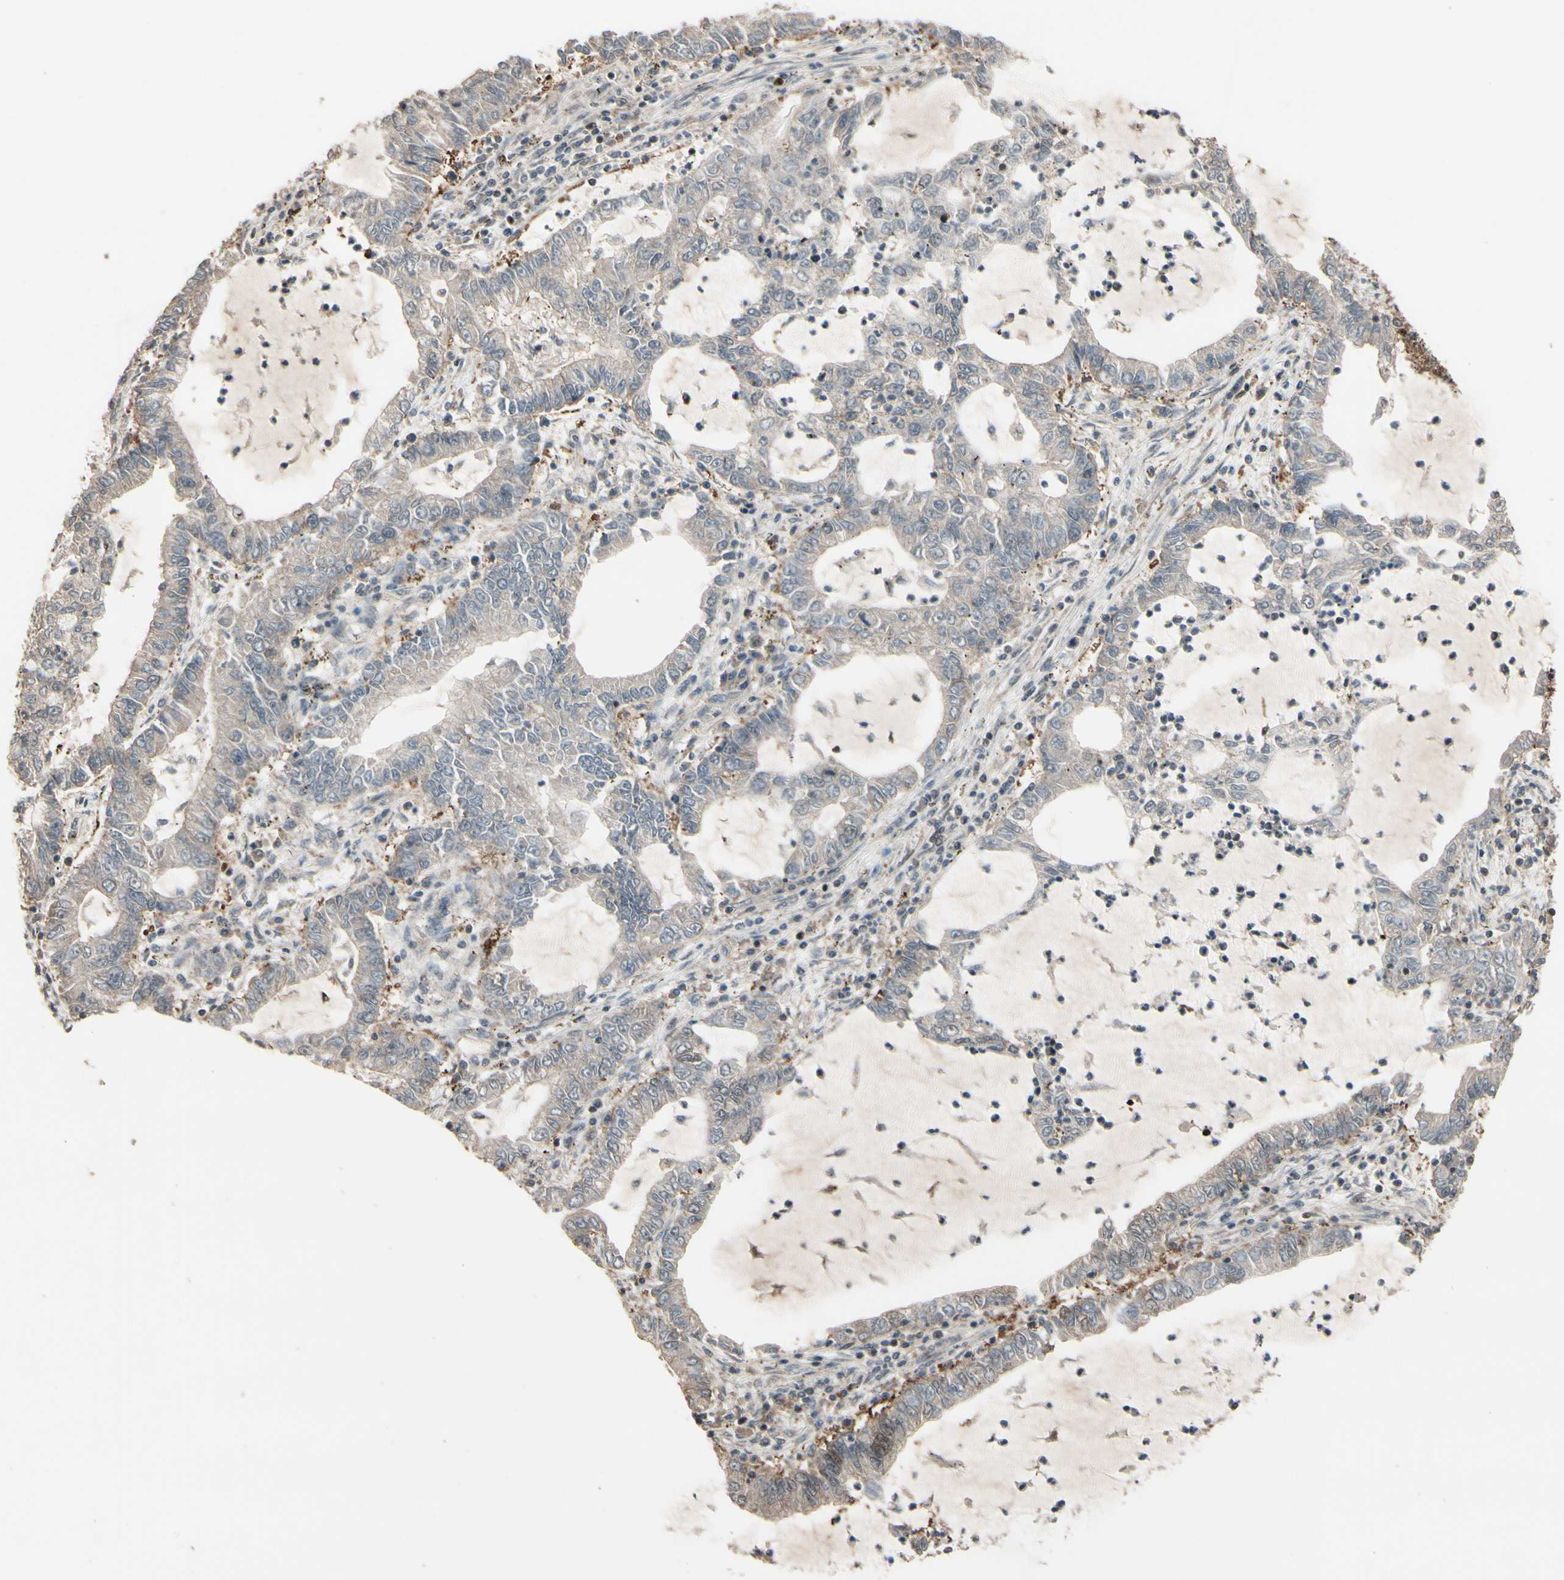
{"staining": {"intensity": "negative", "quantity": "none", "location": "none"}, "tissue": "lung cancer", "cell_type": "Tumor cells", "image_type": "cancer", "snomed": [{"axis": "morphology", "description": "Adenocarcinoma, NOS"}, {"axis": "topography", "description": "Lung"}], "caption": "Human lung adenocarcinoma stained for a protein using IHC exhibits no staining in tumor cells.", "gene": "CSF1R", "patient": {"sex": "female", "age": 51}}